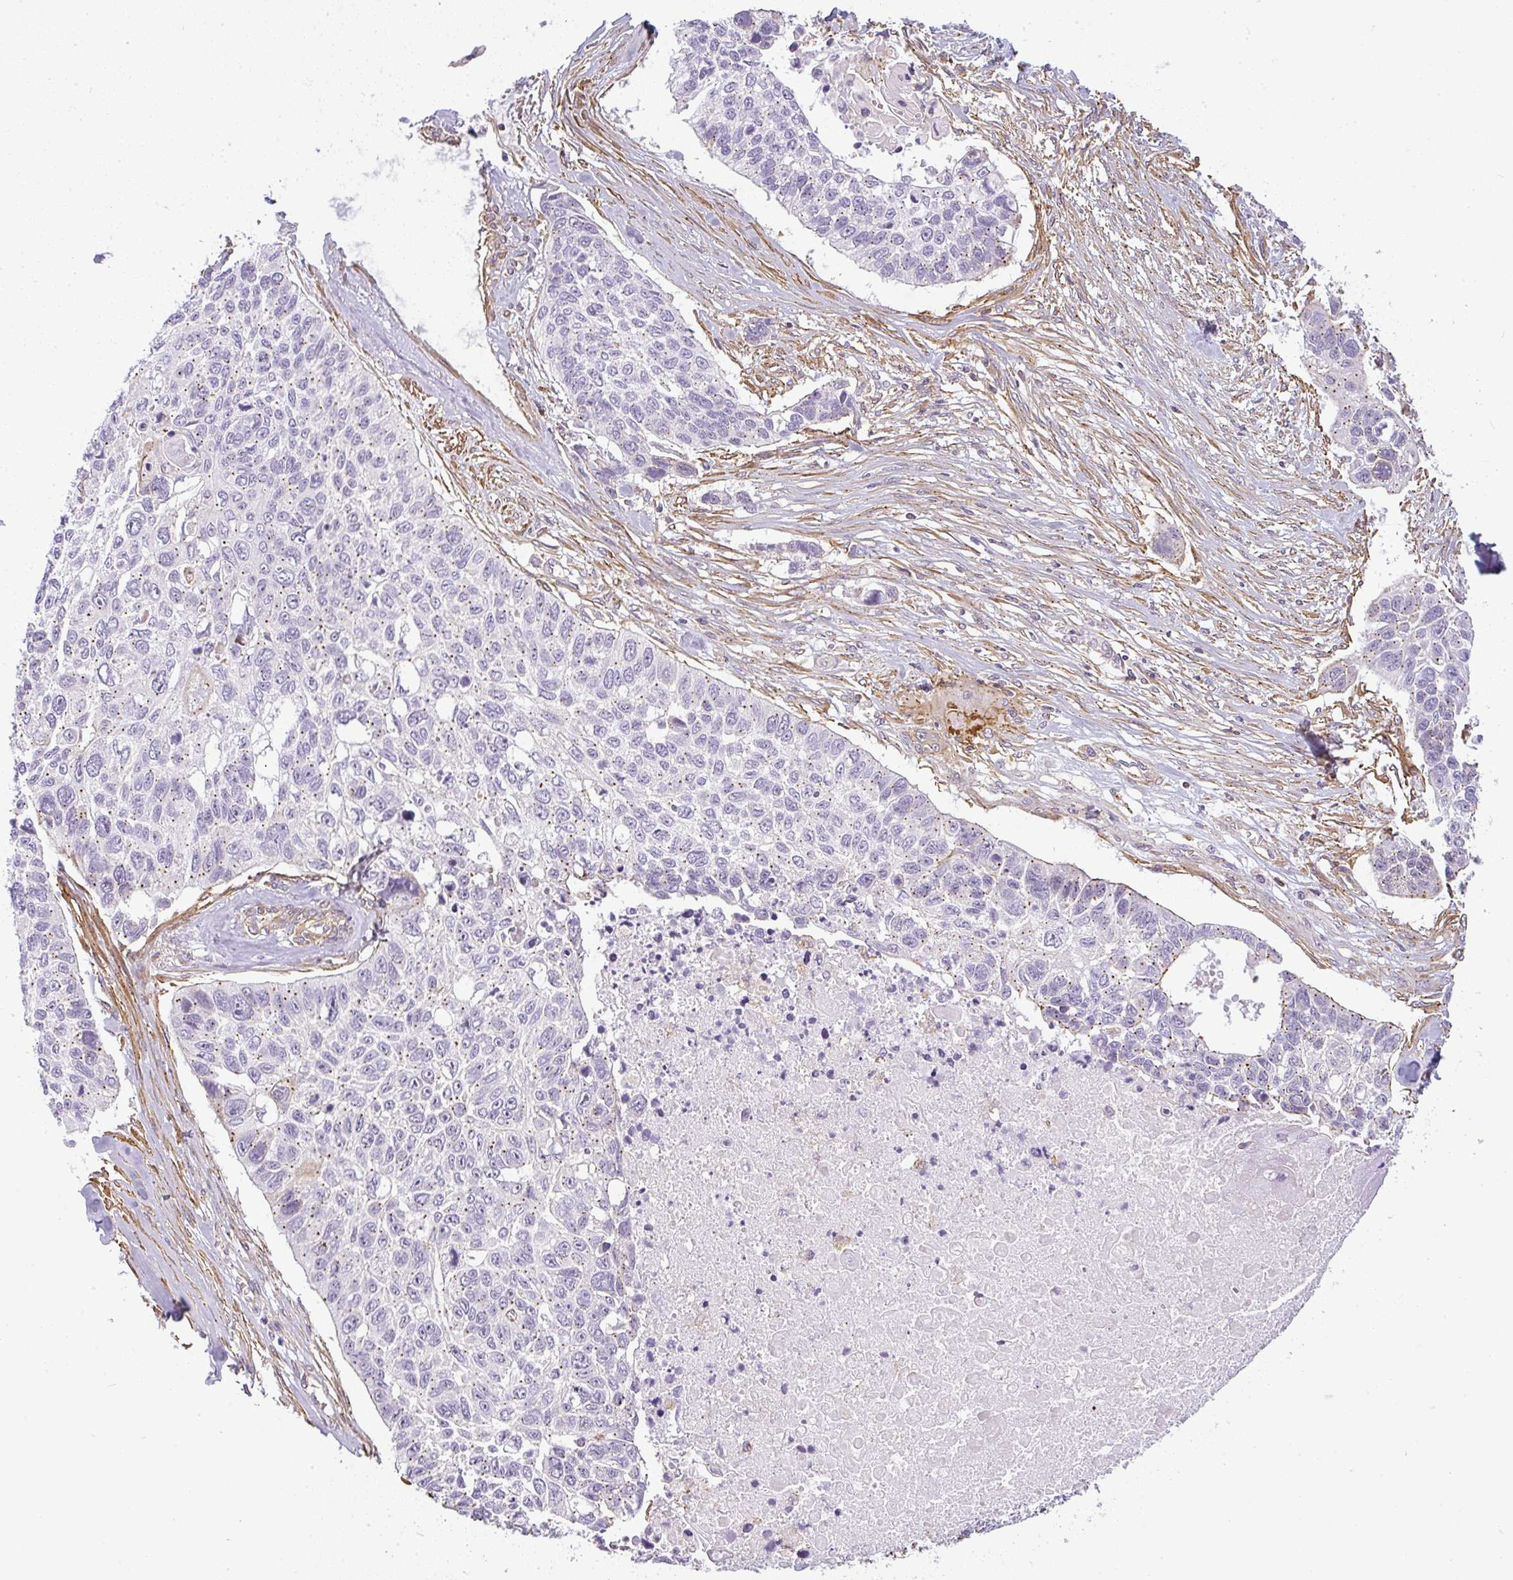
{"staining": {"intensity": "negative", "quantity": "none", "location": "none"}, "tissue": "lung cancer", "cell_type": "Tumor cells", "image_type": "cancer", "snomed": [{"axis": "morphology", "description": "Squamous cell carcinoma, NOS"}, {"axis": "topography", "description": "Lung"}], "caption": "Micrograph shows no protein staining in tumor cells of lung cancer (squamous cell carcinoma) tissue.", "gene": "SULF1", "patient": {"sex": "male", "age": 62}}